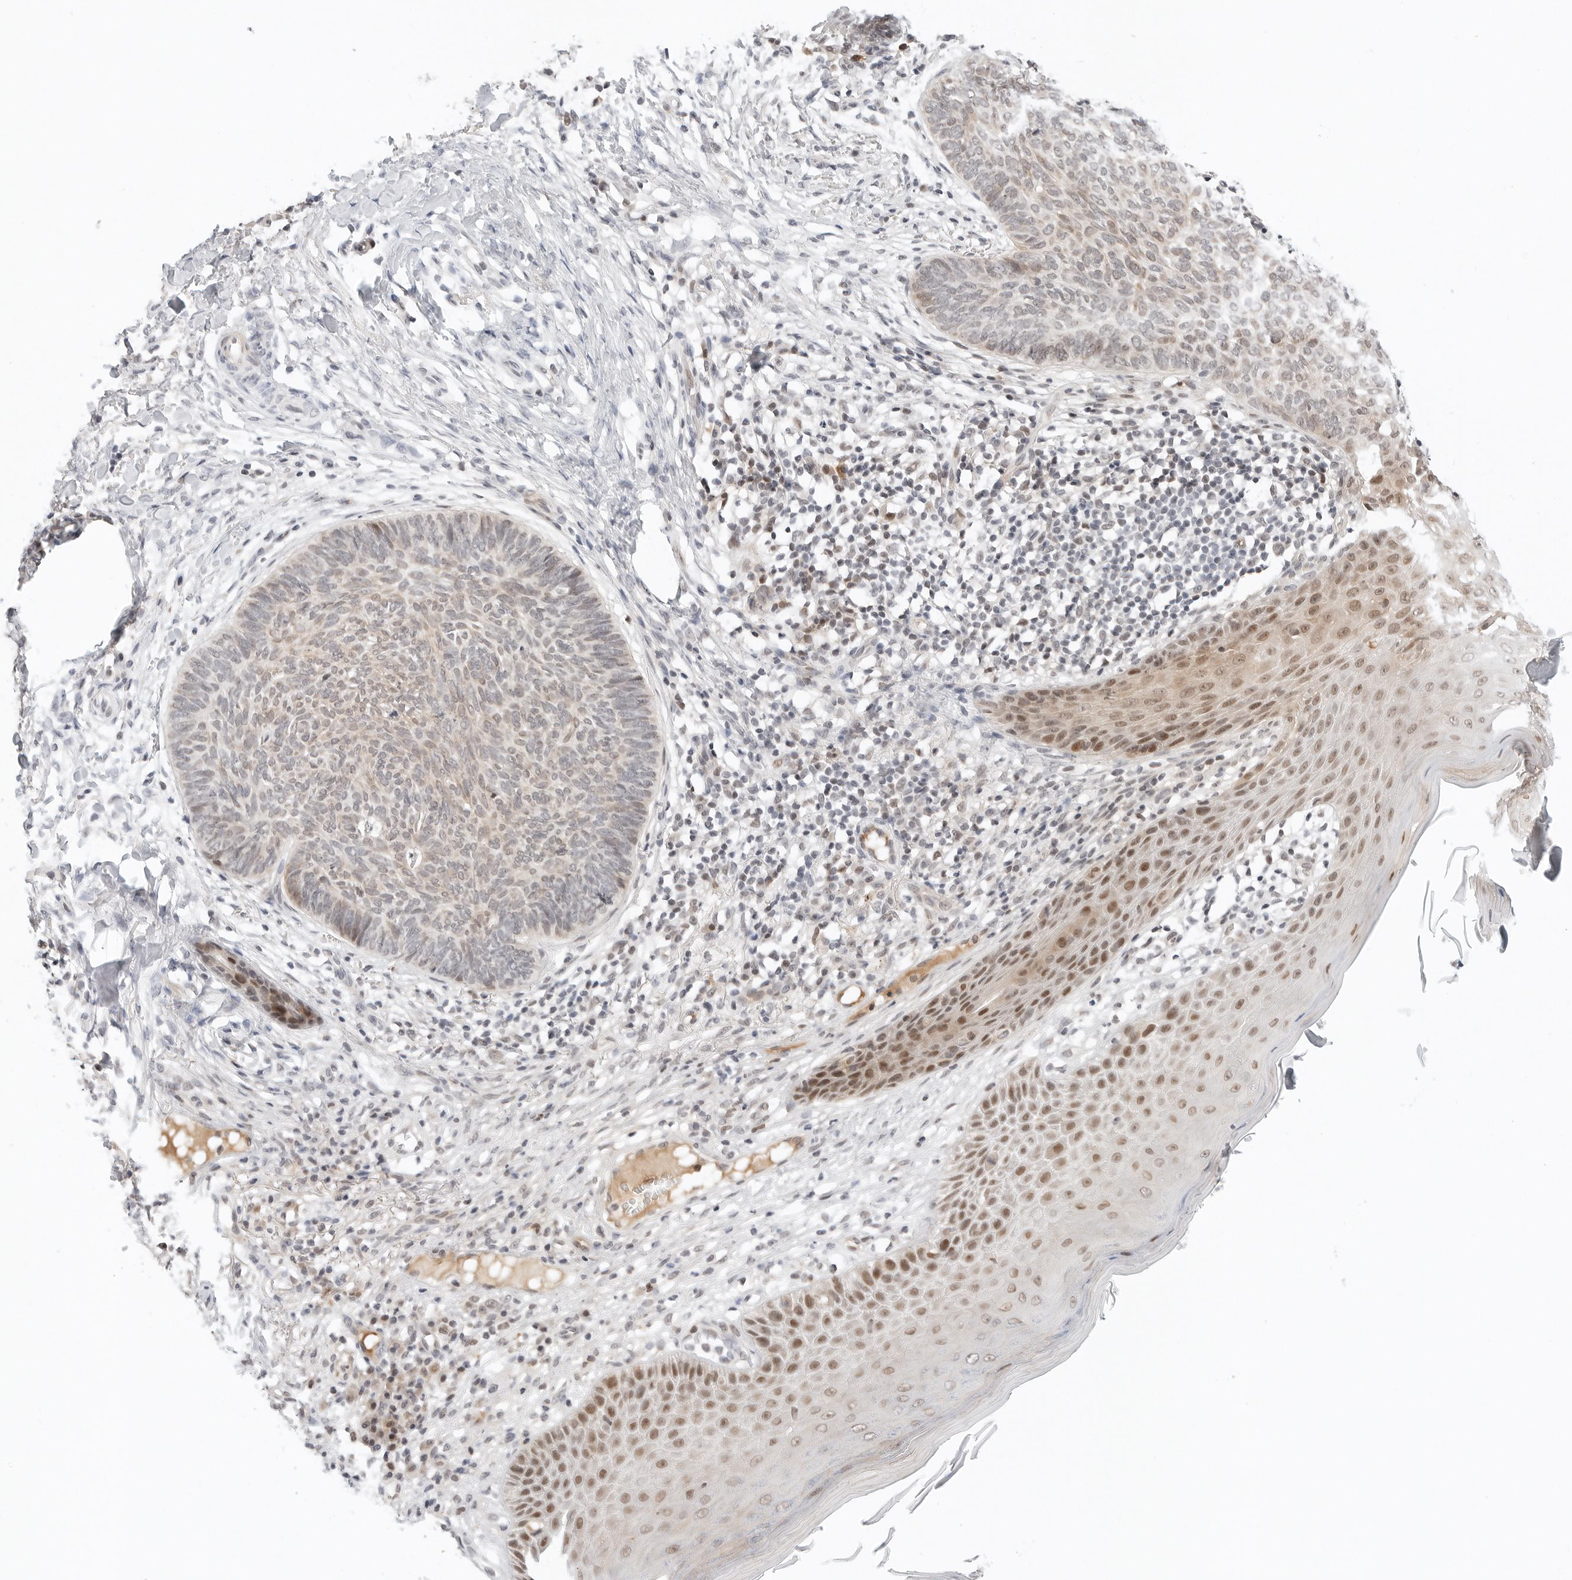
{"staining": {"intensity": "moderate", "quantity": "<25%", "location": "nuclear"}, "tissue": "skin cancer", "cell_type": "Tumor cells", "image_type": "cancer", "snomed": [{"axis": "morphology", "description": "Normal tissue, NOS"}, {"axis": "morphology", "description": "Basal cell carcinoma"}, {"axis": "topography", "description": "Skin"}], "caption": "This is an image of immunohistochemistry (IHC) staining of basal cell carcinoma (skin), which shows moderate expression in the nuclear of tumor cells.", "gene": "TSEN2", "patient": {"sex": "male", "age": 50}}